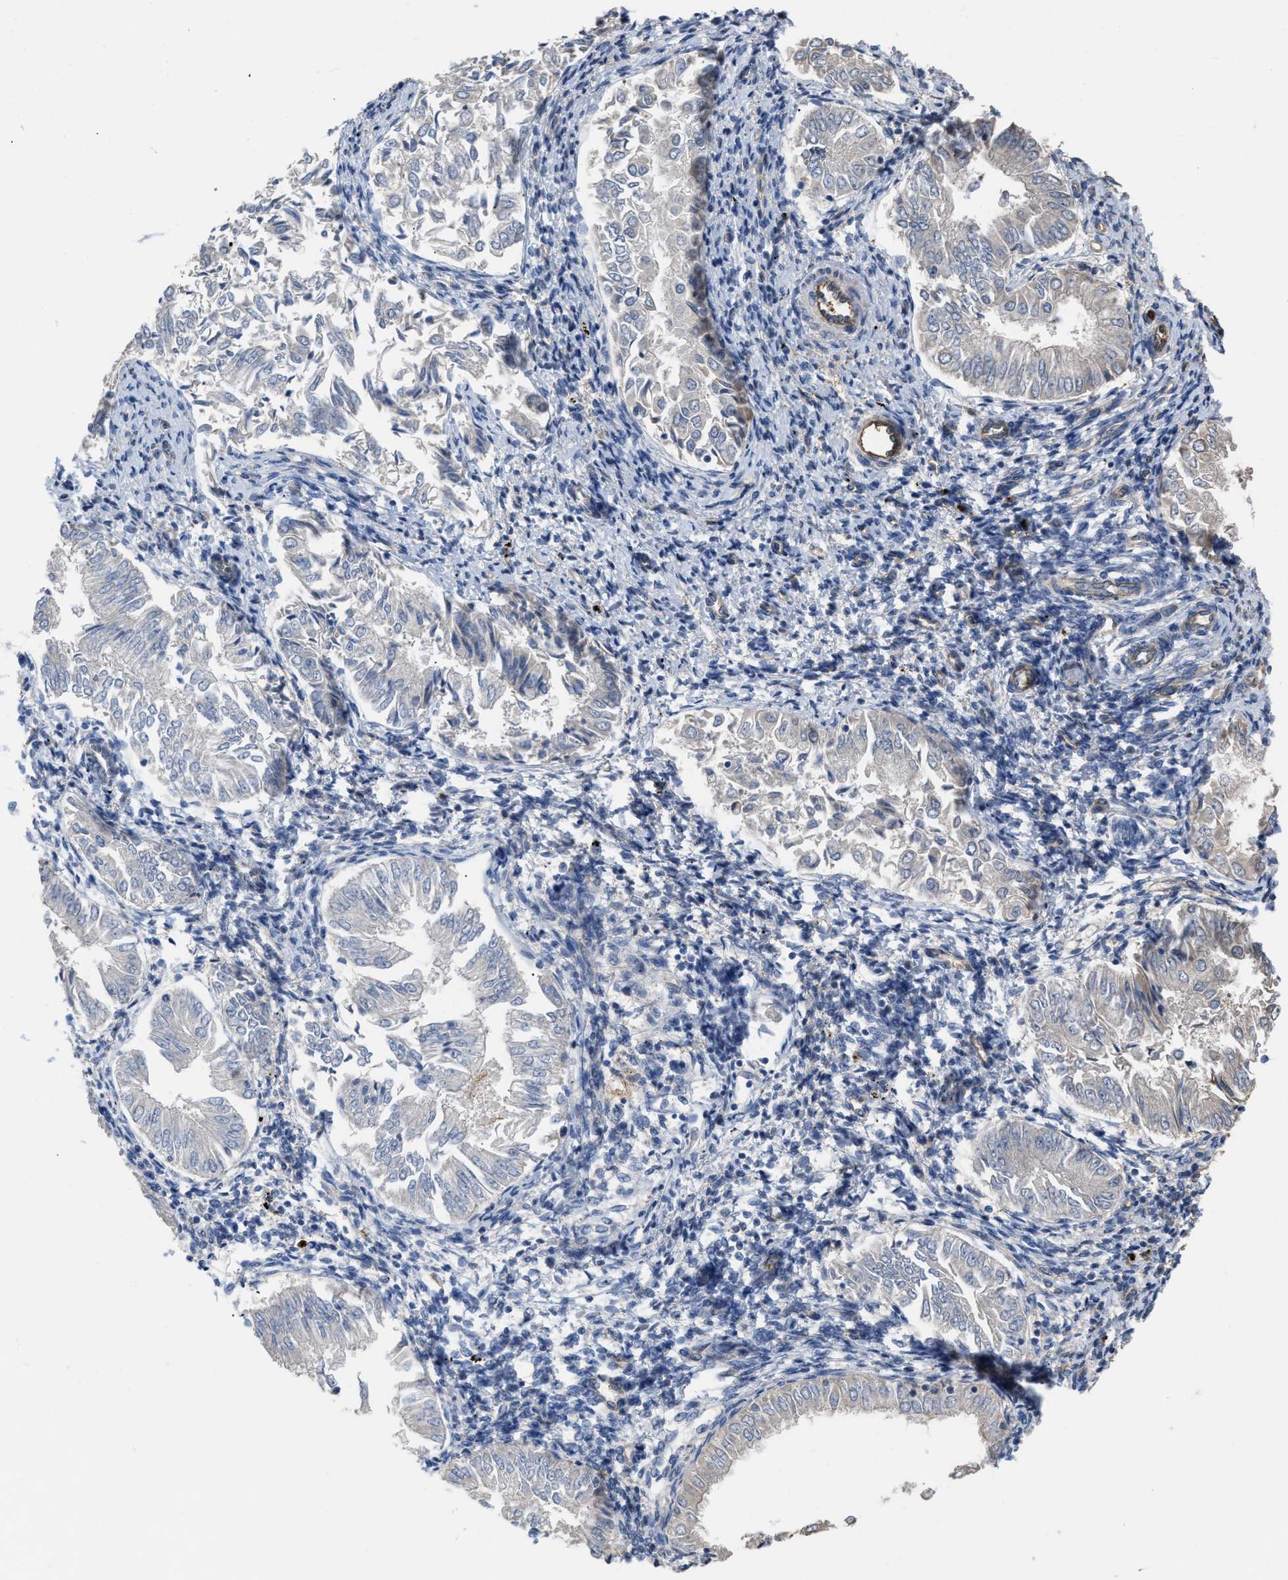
{"staining": {"intensity": "negative", "quantity": "none", "location": "none"}, "tissue": "endometrial cancer", "cell_type": "Tumor cells", "image_type": "cancer", "snomed": [{"axis": "morphology", "description": "Adenocarcinoma, NOS"}, {"axis": "topography", "description": "Endometrium"}], "caption": "High power microscopy image of an immunohistochemistry micrograph of endometrial cancer, revealing no significant staining in tumor cells.", "gene": "SLC4A11", "patient": {"sex": "female", "age": 53}}